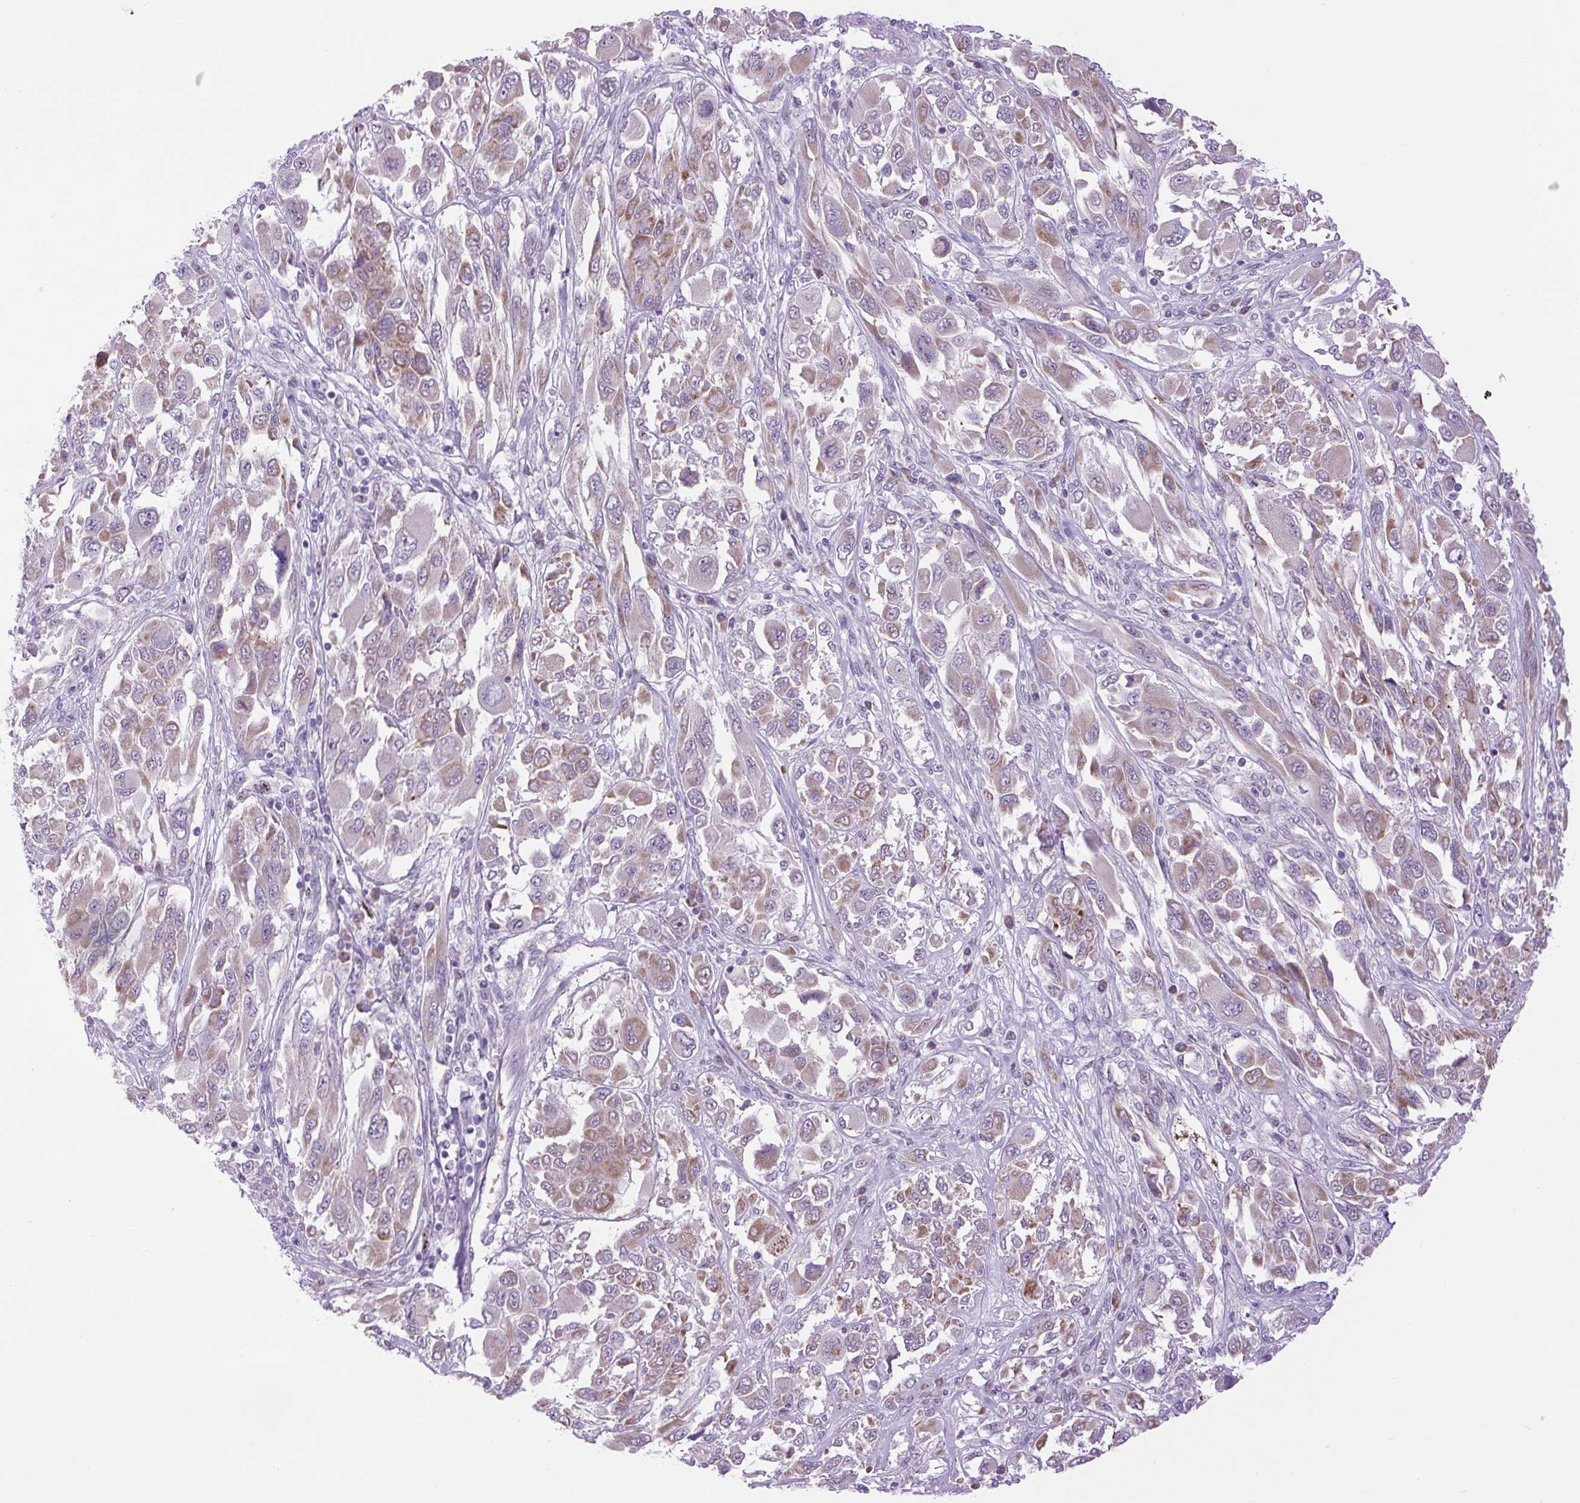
{"staining": {"intensity": "weak", "quantity": ">75%", "location": "cytoplasmic/membranous"}, "tissue": "melanoma", "cell_type": "Tumor cells", "image_type": "cancer", "snomed": [{"axis": "morphology", "description": "Malignant melanoma, NOS"}, {"axis": "topography", "description": "Skin"}], "caption": "Immunohistochemistry photomicrograph of melanoma stained for a protein (brown), which exhibits low levels of weak cytoplasmic/membranous positivity in about >75% of tumor cells.", "gene": "SCO2", "patient": {"sex": "female", "age": 91}}